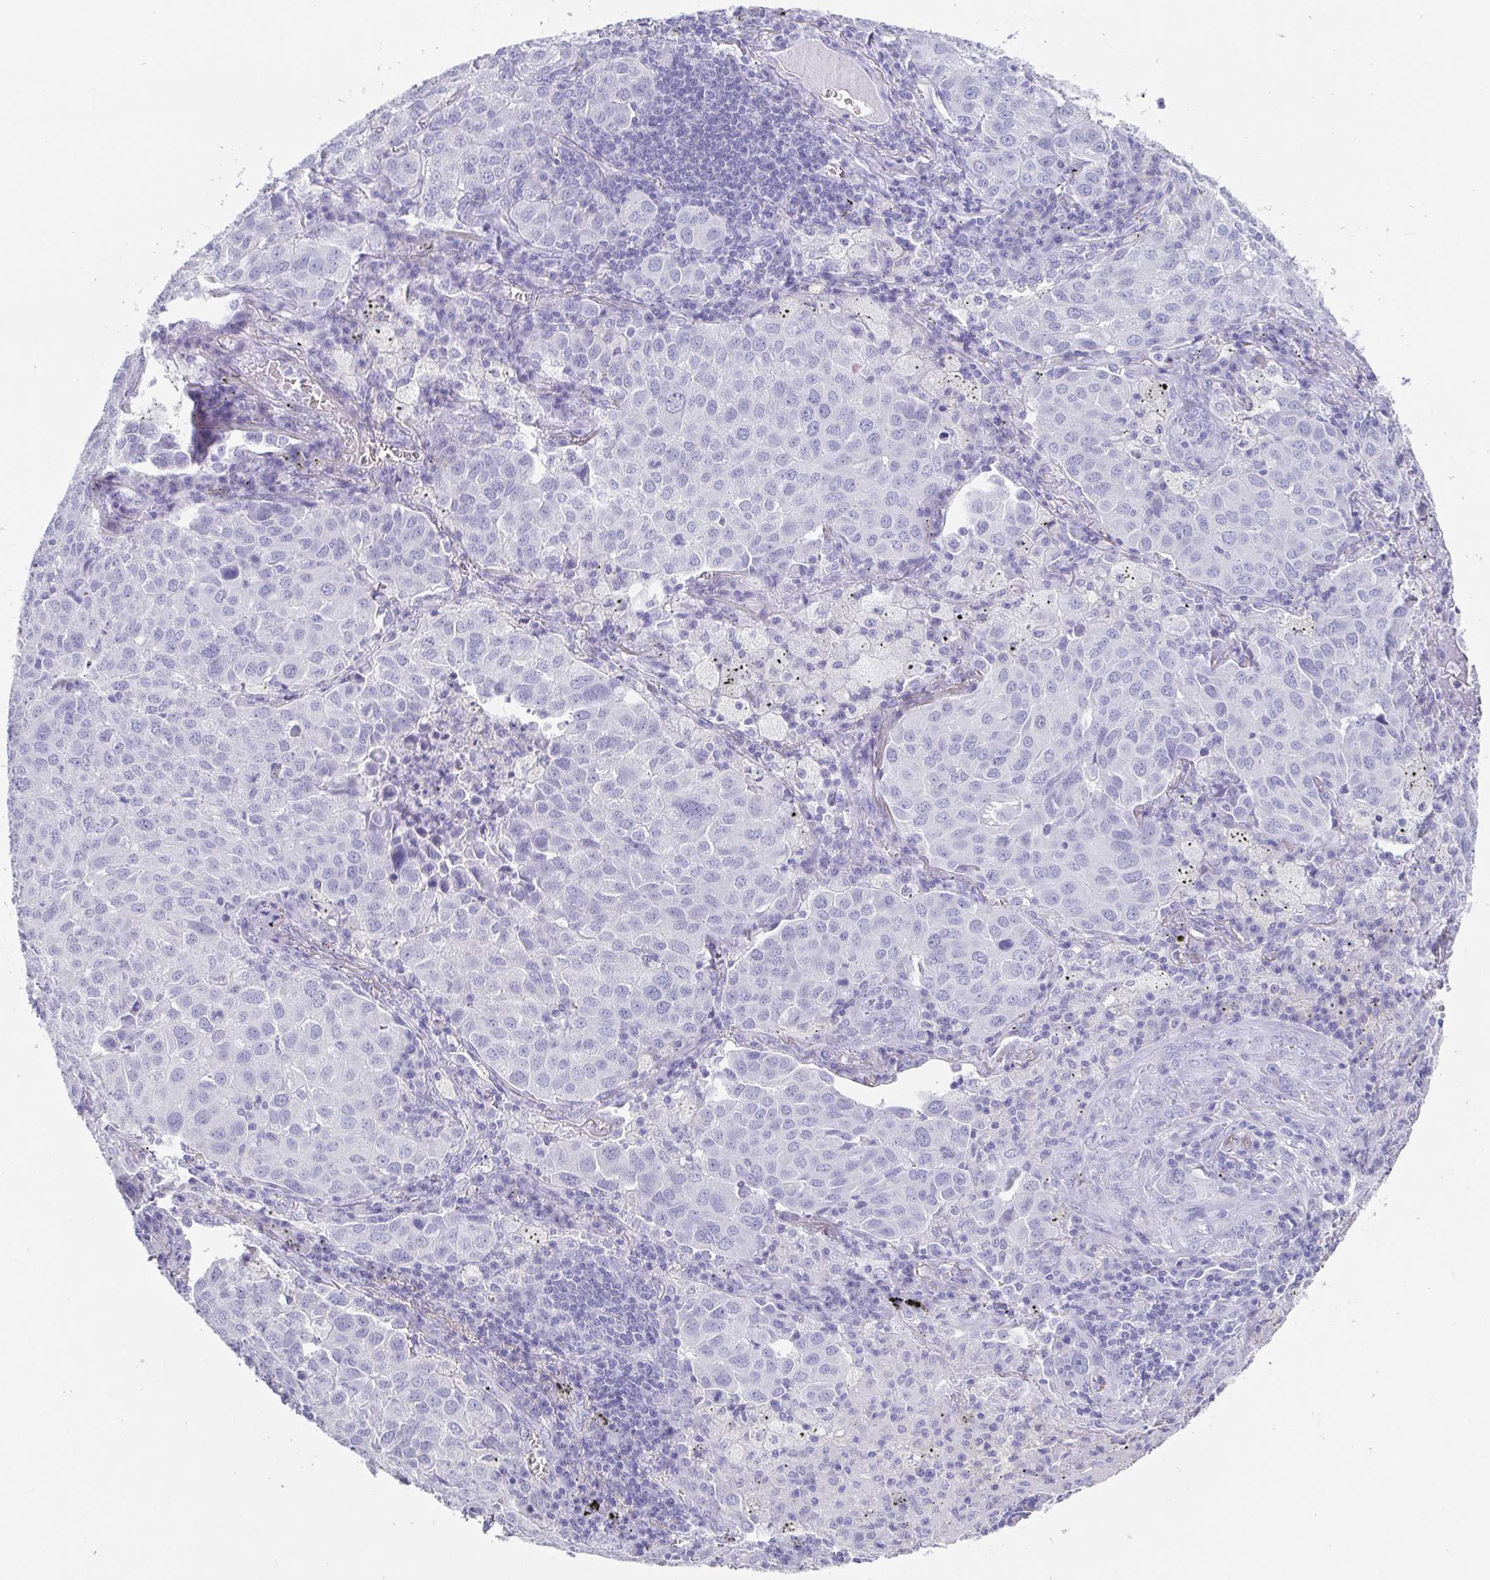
{"staining": {"intensity": "negative", "quantity": "none", "location": "none"}, "tissue": "lung cancer", "cell_type": "Tumor cells", "image_type": "cancer", "snomed": [{"axis": "morphology", "description": "Adenocarcinoma, NOS"}, {"axis": "morphology", "description": "Adenocarcinoma, metastatic, NOS"}, {"axis": "topography", "description": "Lymph node"}, {"axis": "topography", "description": "Lung"}], "caption": "An immunohistochemistry image of adenocarcinoma (lung) is shown. There is no staining in tumor cells of adenocarcinoma (lung).", "gene": "SCGN", "patient": {"sex": "female", "age": 65}}